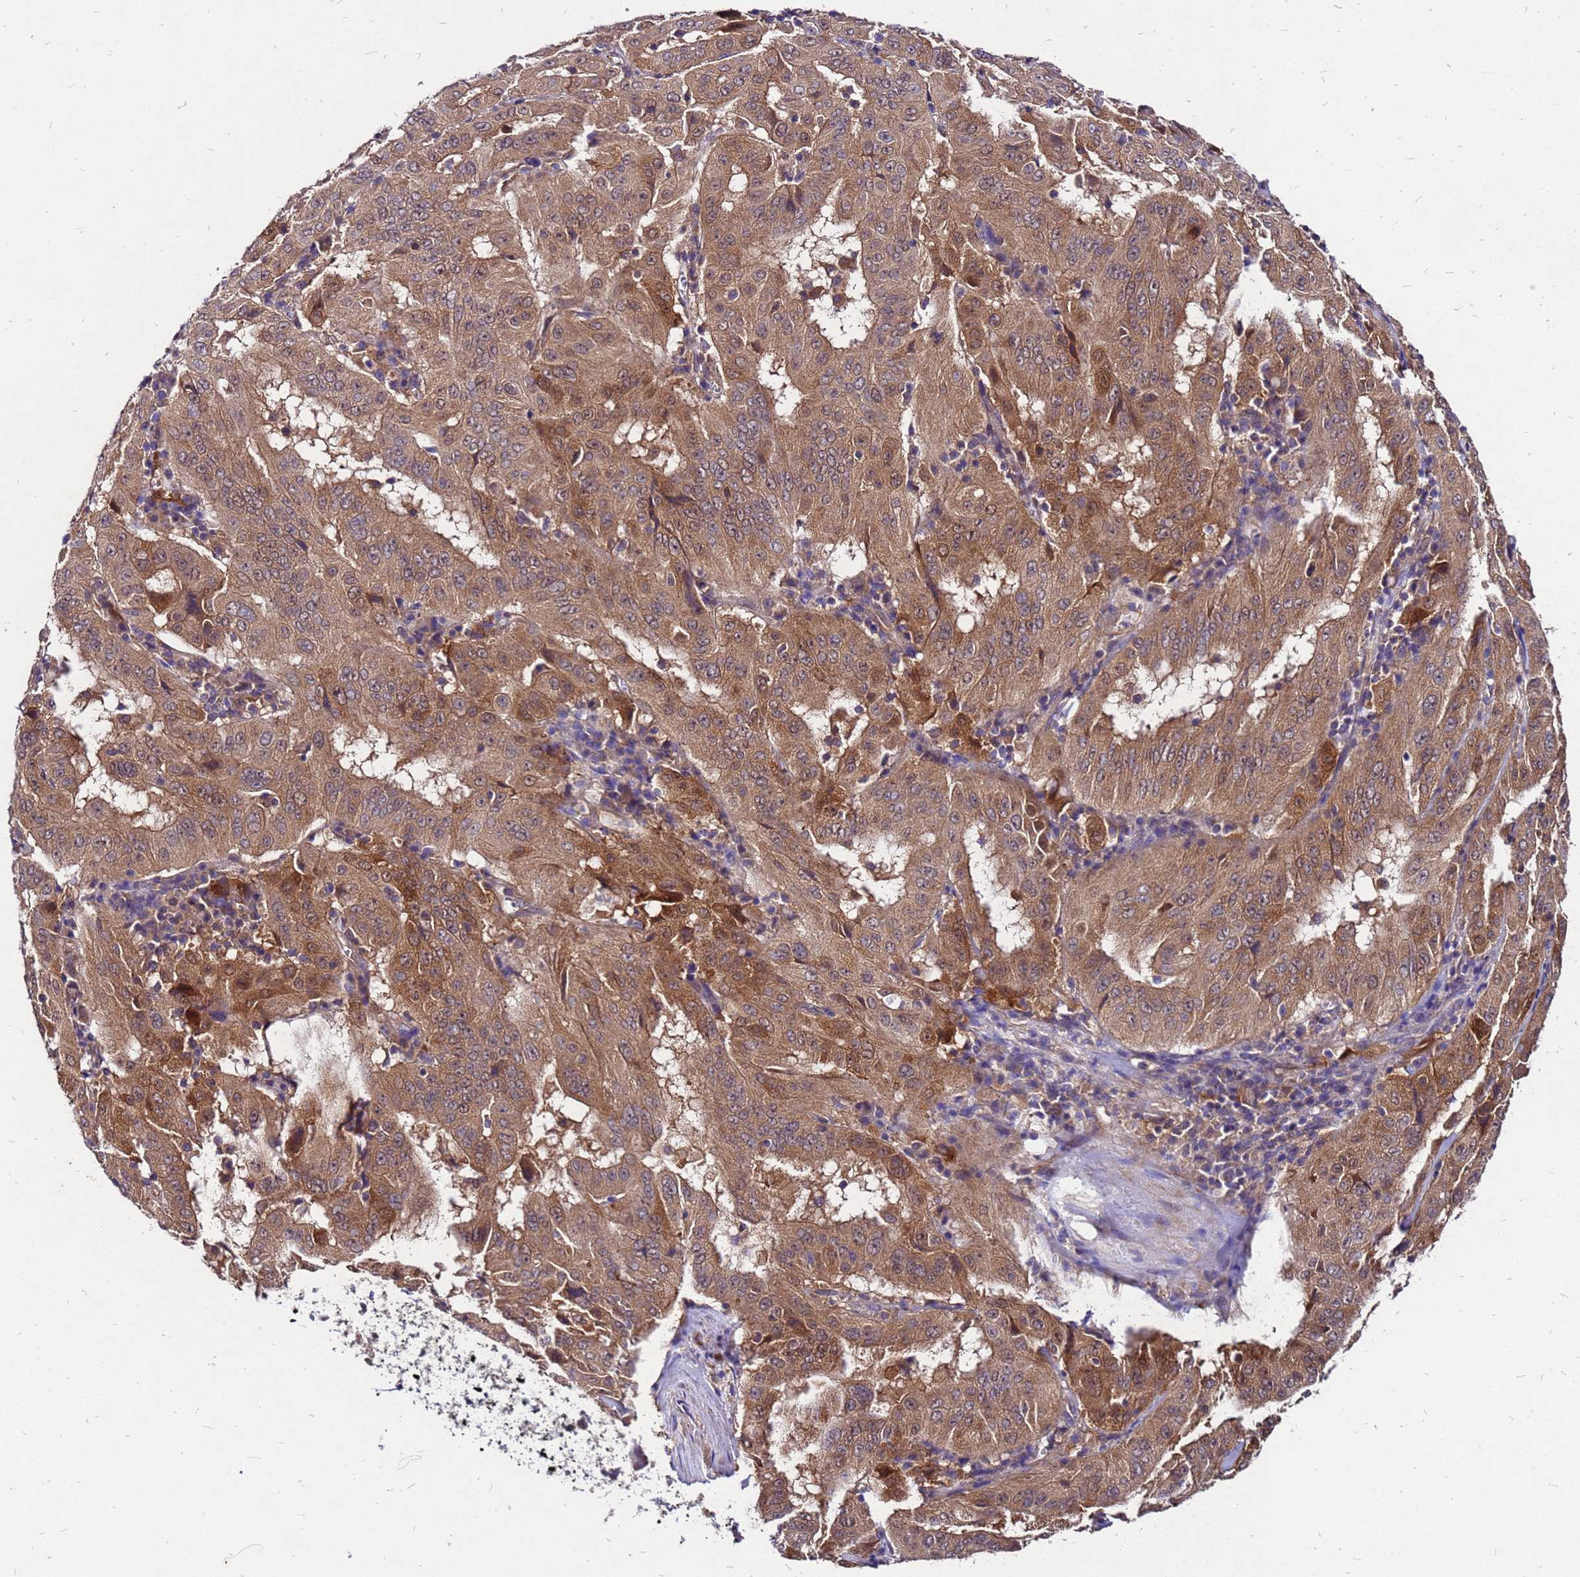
{"staining": {"intensity": "moderate", "quantity": ">75%", "location": "cytoplasmic/membranous"}, "tissue": "pancreatic cancer", "cell_type": "Tumor cells", "image_type": "cancer", "snomed": [{"axis": "morphology", "description": "Adenocarcinoma, NOS"}, {"axis": "topography", "description": "Pancreas"}], "caption": "Protein staining by immunohistochemistry (IHC) displays moderate cytoplasmic/membranous positivity in approximately >75% of tumor cells in adenocarcinoma (pancreatic).", "gene": "DUSP23", "patient": {"sex": "male", "age": 63}}